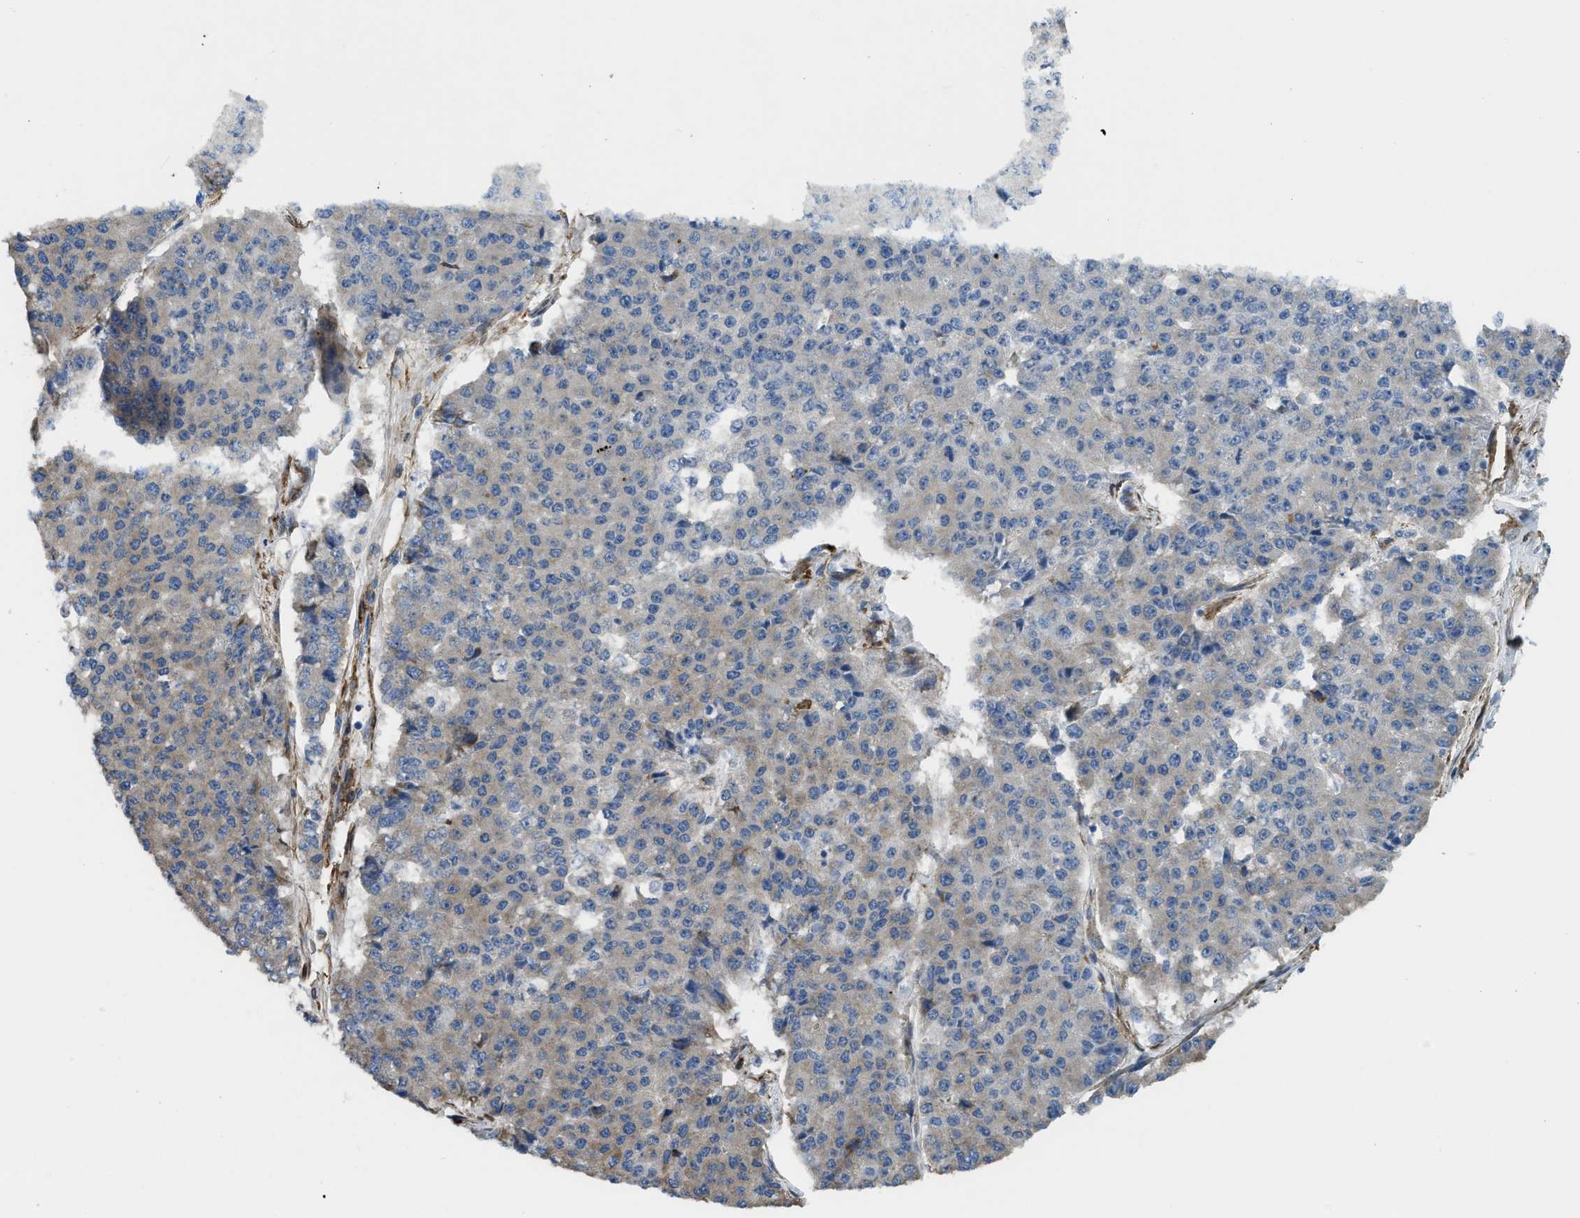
{"staining": {"intensity": "weak", "quantity": "<25%", "location": "cytoplasmic/membranous"}, "tissue": "pancreatic cancer", "cell_type": "Tumor cells", "image_type": "cancer", "snomed": [{"axis": "morphology", "description": "Adenocarcinoma, NOS"}, {"axis": "topography", "description": "Pancreas"}], "caption": "Adenocarcinoma (pancreatic) was stained to show a protein in brown. There is no significant positivity in tumor cells.", "gene": "BMPR1A", "patient": {"sex": "male", "age": 50}}